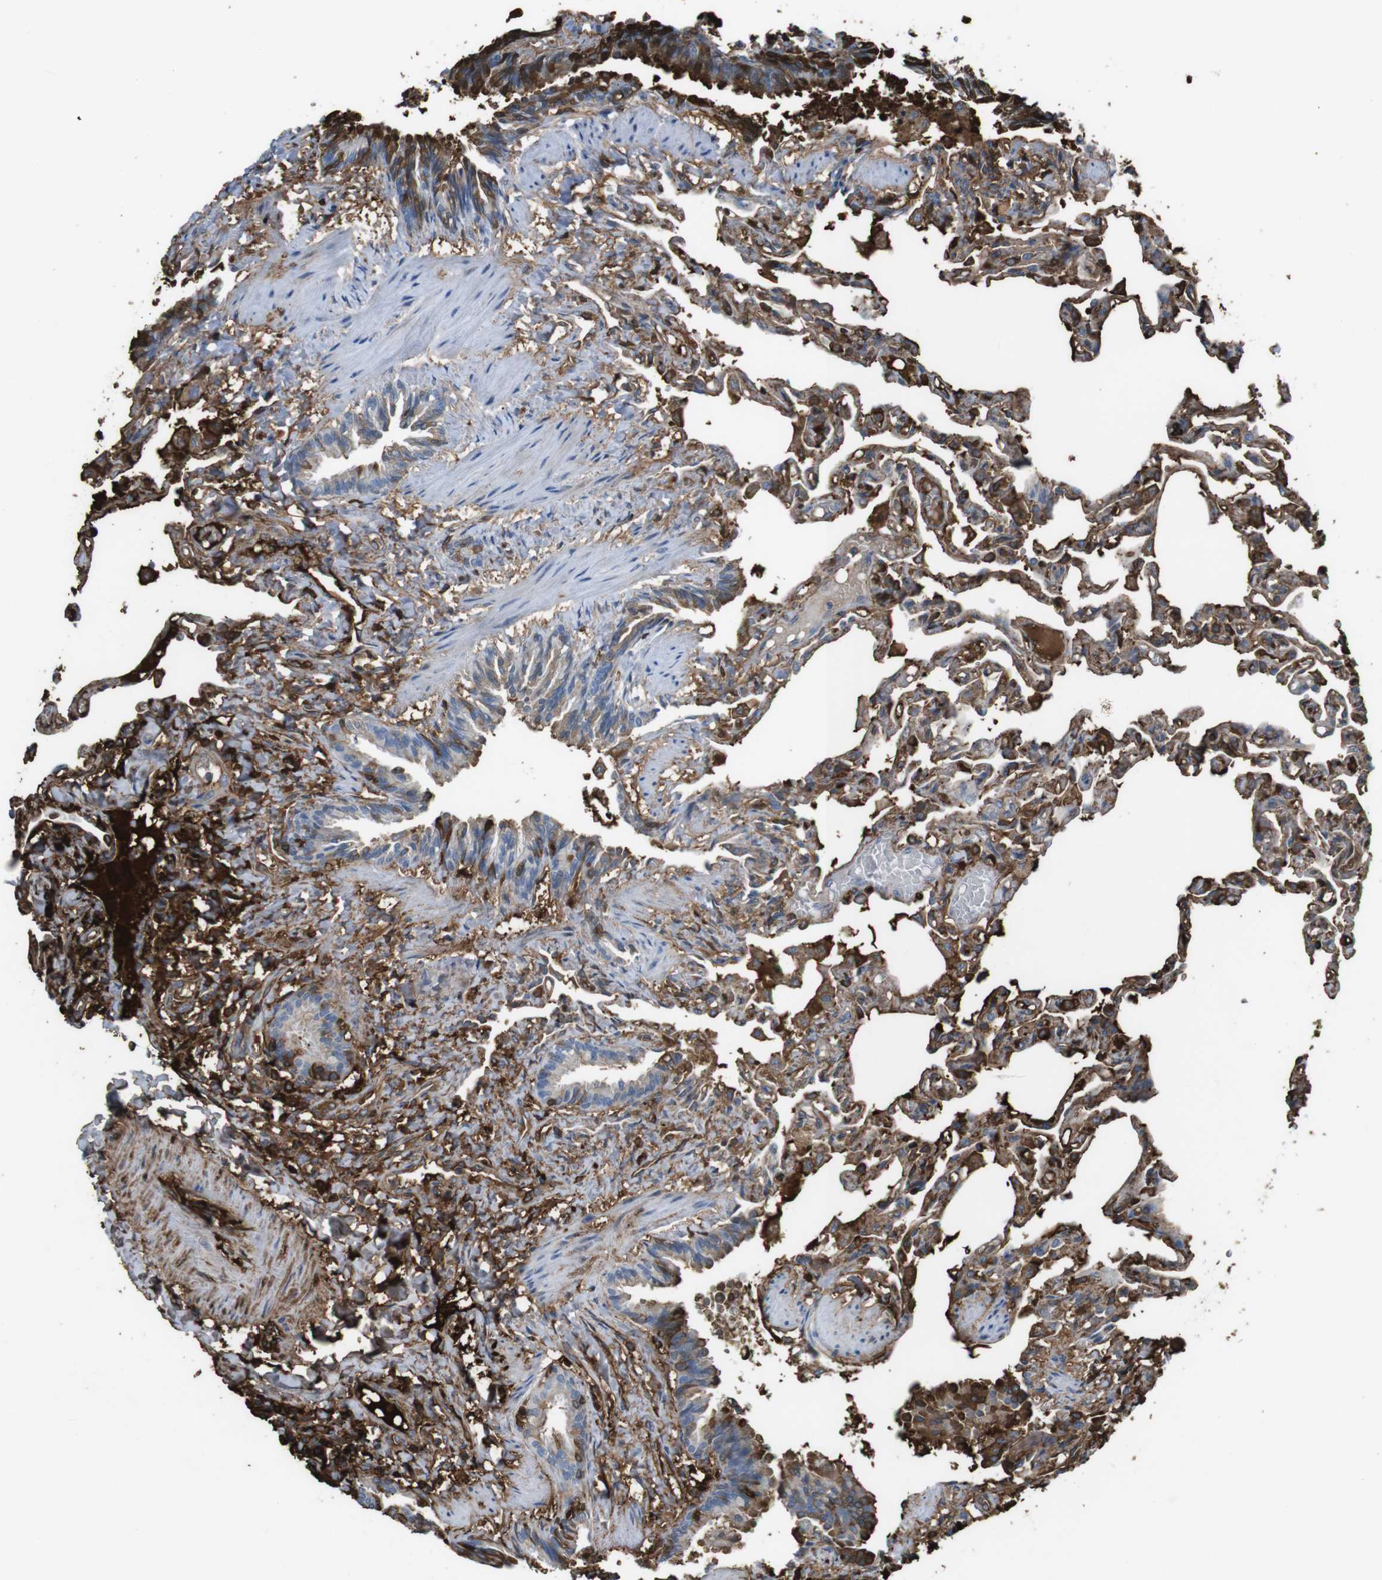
{"staining": {"intensity": "moderate", "quantity": "25%-75%", "location": "cytoplasmic/membranous"}, "tissue": "lung", "cell_type": "Alveolar cells", "image_type": "normal", "snomed": [{"axis": "morphology", "description": "Normal tissue, NOS"}, {"axis": "topography", "description": "Lung"}], "caption": "Immunohistochemical staining of benign human lung shows 25%-75% levels of moderate cytoplasmic/membranous protein staining in about 25%-75% of alveolar cells. Immunohistochemistry stains the protein of interest in brown and the nuclei are stained blue.", "gene": "LTBP4", "patient": {"sex": "male", "age": 21}}